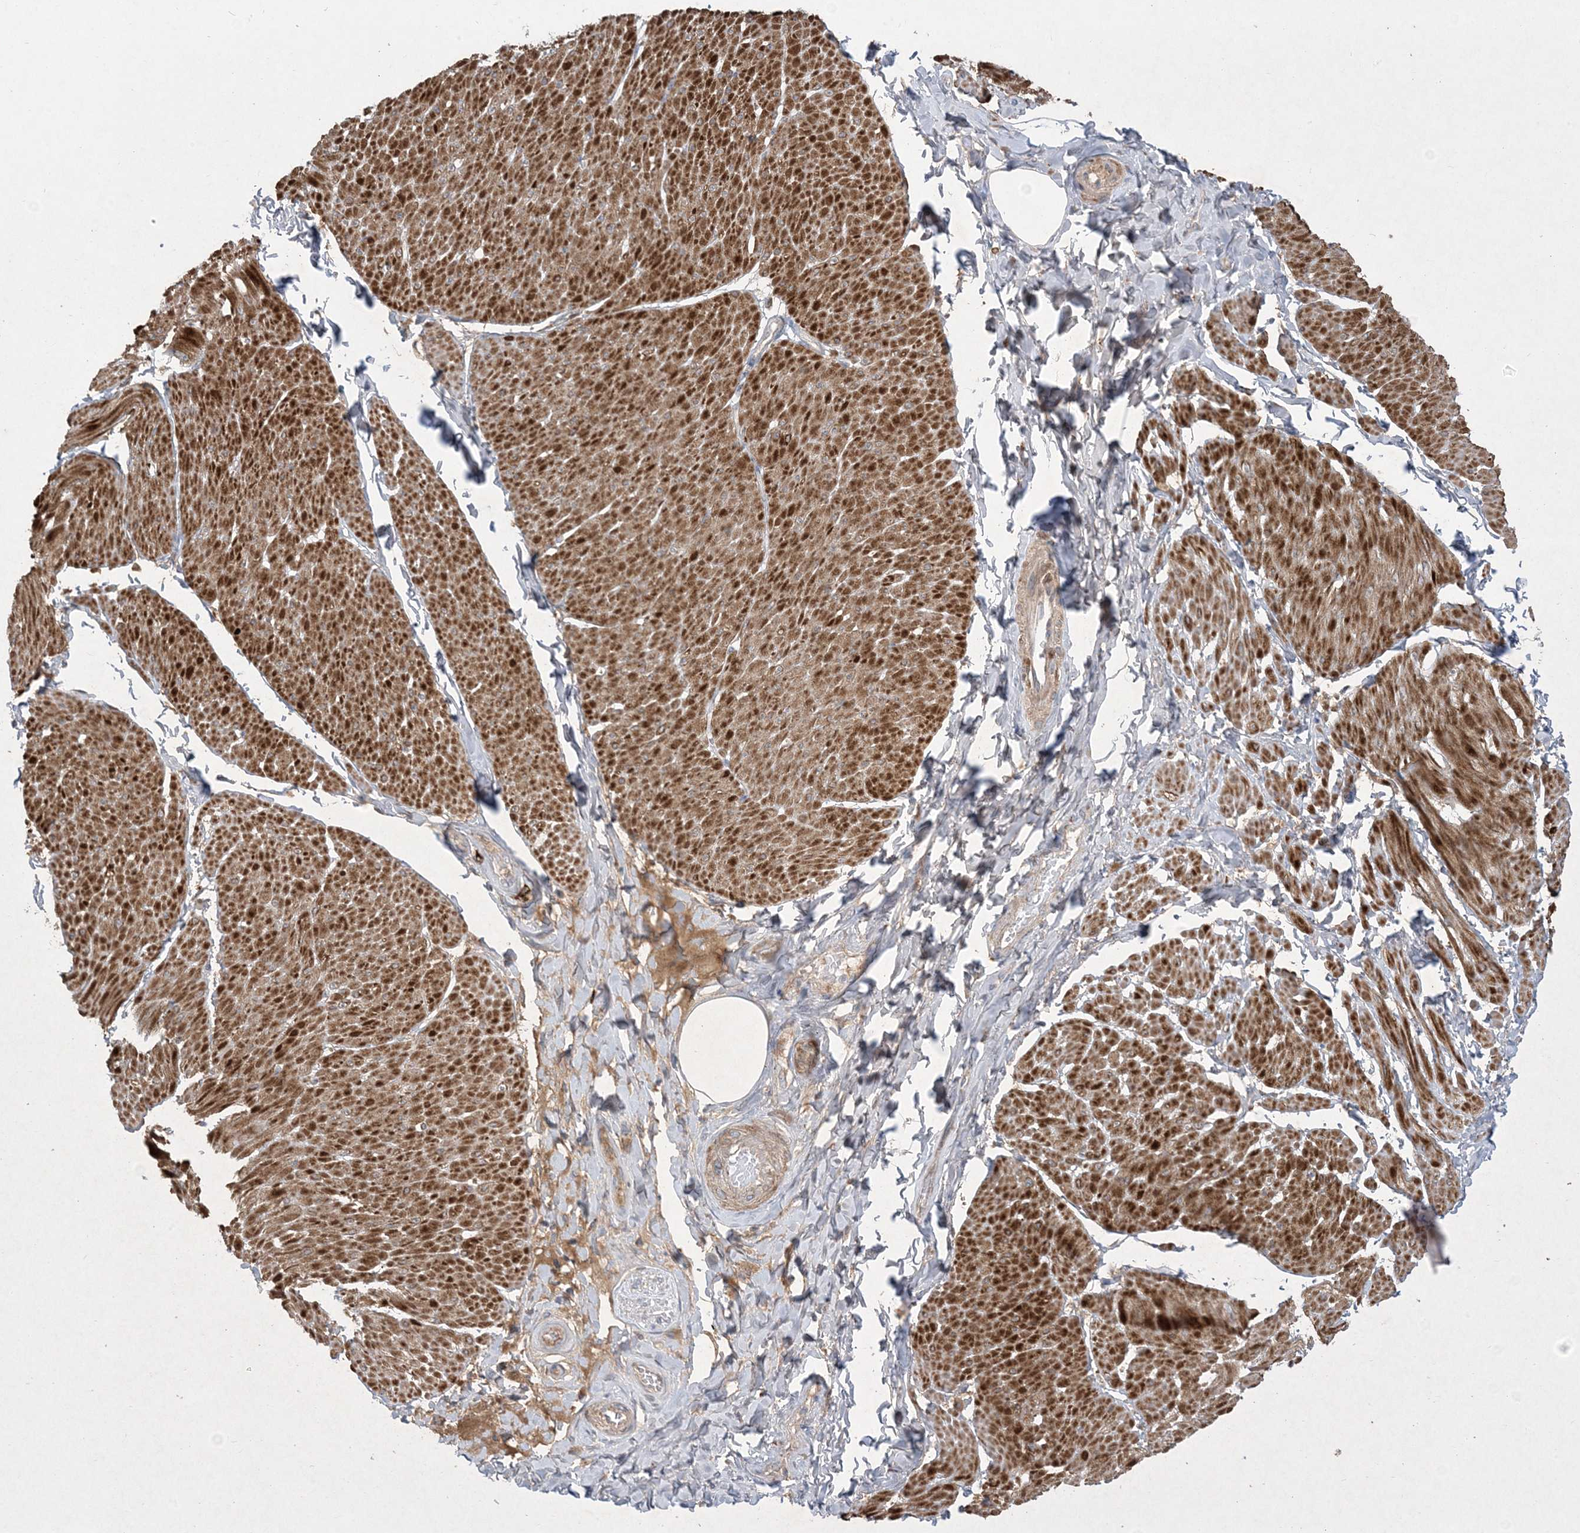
{"staining": {"intensity": "strong", "quantity": ">75%", "location": "cytoplasmic/membranous"}, "tissue": "smooth muscle", "cell_type": "Smooth muscle cells", "image_type": "normal", "snomed": [{"axis": "morphology", "description": "Urothelial carcinoma, High grade"}, {"axis": "topography", "description": "Urinary bladder"}], "caption": "Immunohistochemical staining of benign human smooth muscle demonstrates strong cytoplasmic/membranous protein staining in approximately >75% of smooth muscle cells. (Stains: DAB (3,3'-diaminobenzidine) in brown, nuclei in blue, Microscopy: brightfield microscopy at high magnification).", "gene": "MASP2", "patient": {"sex": "male", "age": 46}}